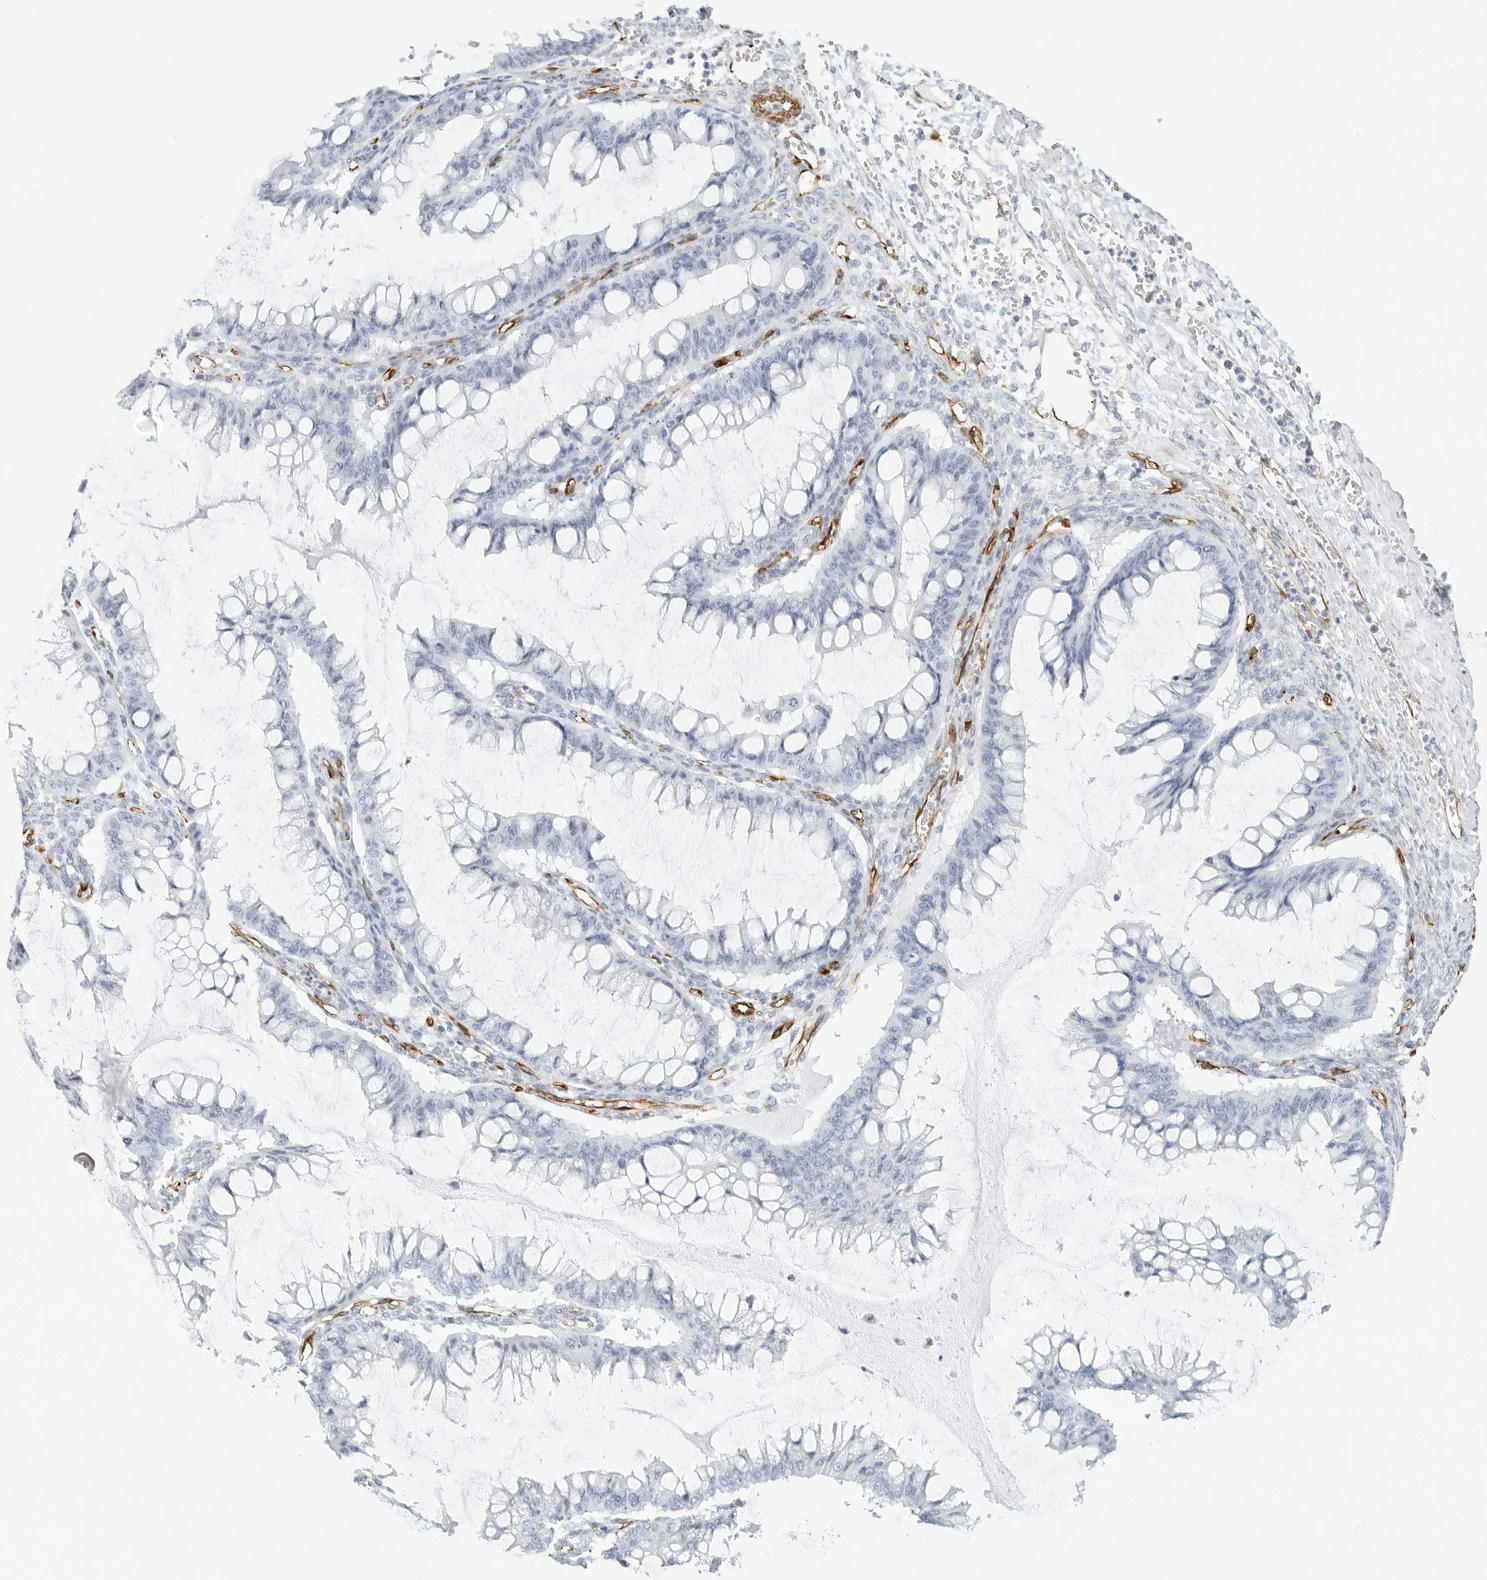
{"staining": {"intensity": "negative", "quantity": "none", "location": "none"}, "tissue": "ovarian cancer", "cell_type": "Tumor cells", "image_type": "cancer", "snomed": [{"axis": "morphology", "description": "Cystadenocarcinoma, mucinous, NOS"}, {"axis": "topography", "description": "Ovary"}], "caption": "High power microscopy photomicrograph of an IHC histopathology image of ovarian cancer (mucinous cystadenocarcinoma), revealing no significant staining in tumor cells.", "gene": "NES", "patient": {"sex": "female", "age": 73}}